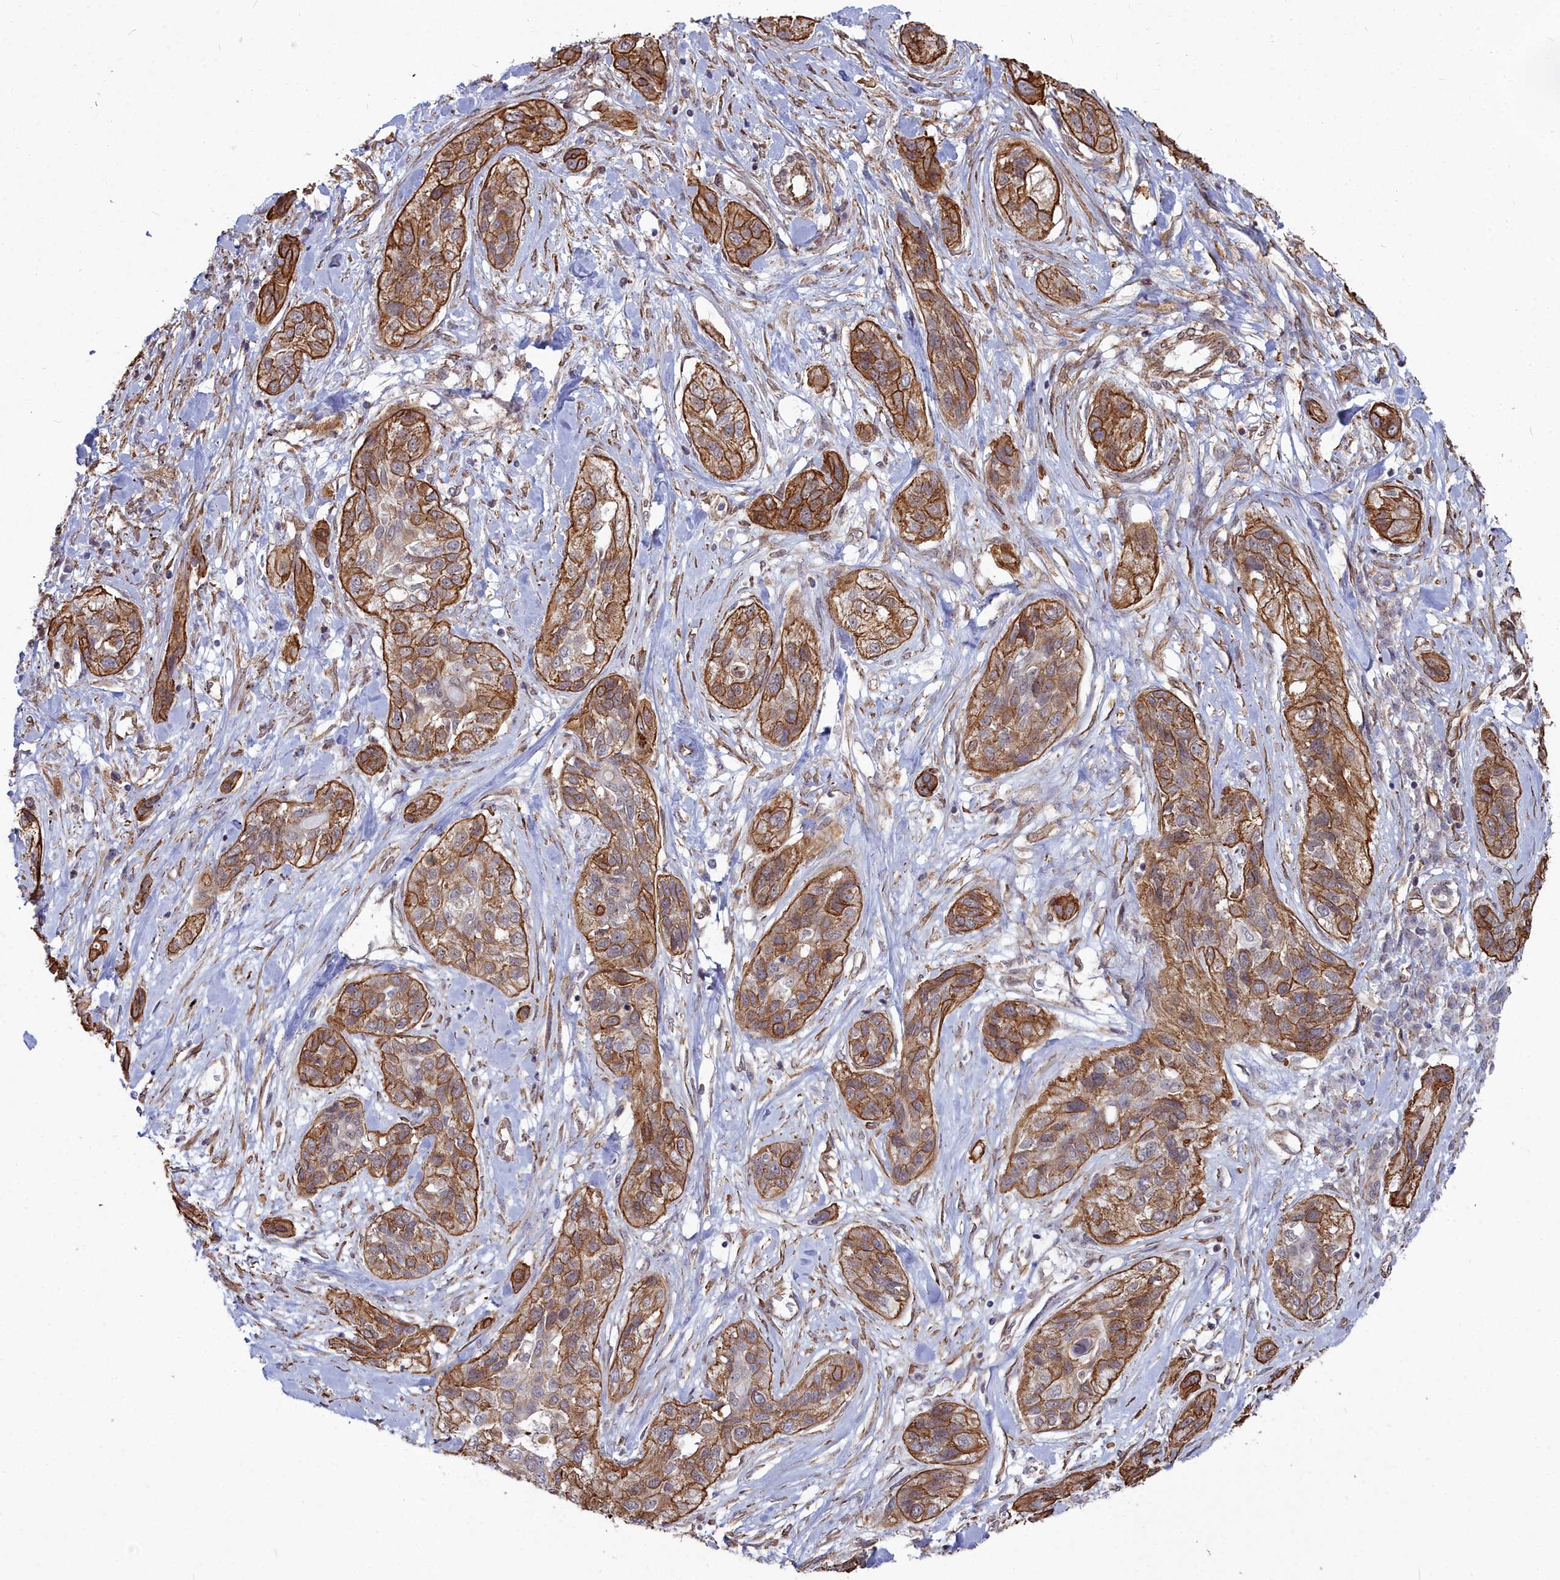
{"staining": {"intensity": "strong", "quantity": ">75%", "location": "cytoplasmic/membranous"}, "tissue": "lung cancer", "cell_type": "Tumor cells", "image_type": "cancer", "snomed": [{"axis": "morphology", "description": "Squamous cell carcinoma, NOS"}, {"axis": "topography", "description": "Lung"}], "caption": "Immunohistochemical staining of human lung cancer (squamous cell carcinoma) exhibits high levels of strong cytoplasmic/membranous positivity in approximately >75% of tumor cells.", "gene": "YJU2", "patient": {"sex": "female", "age": 70}}